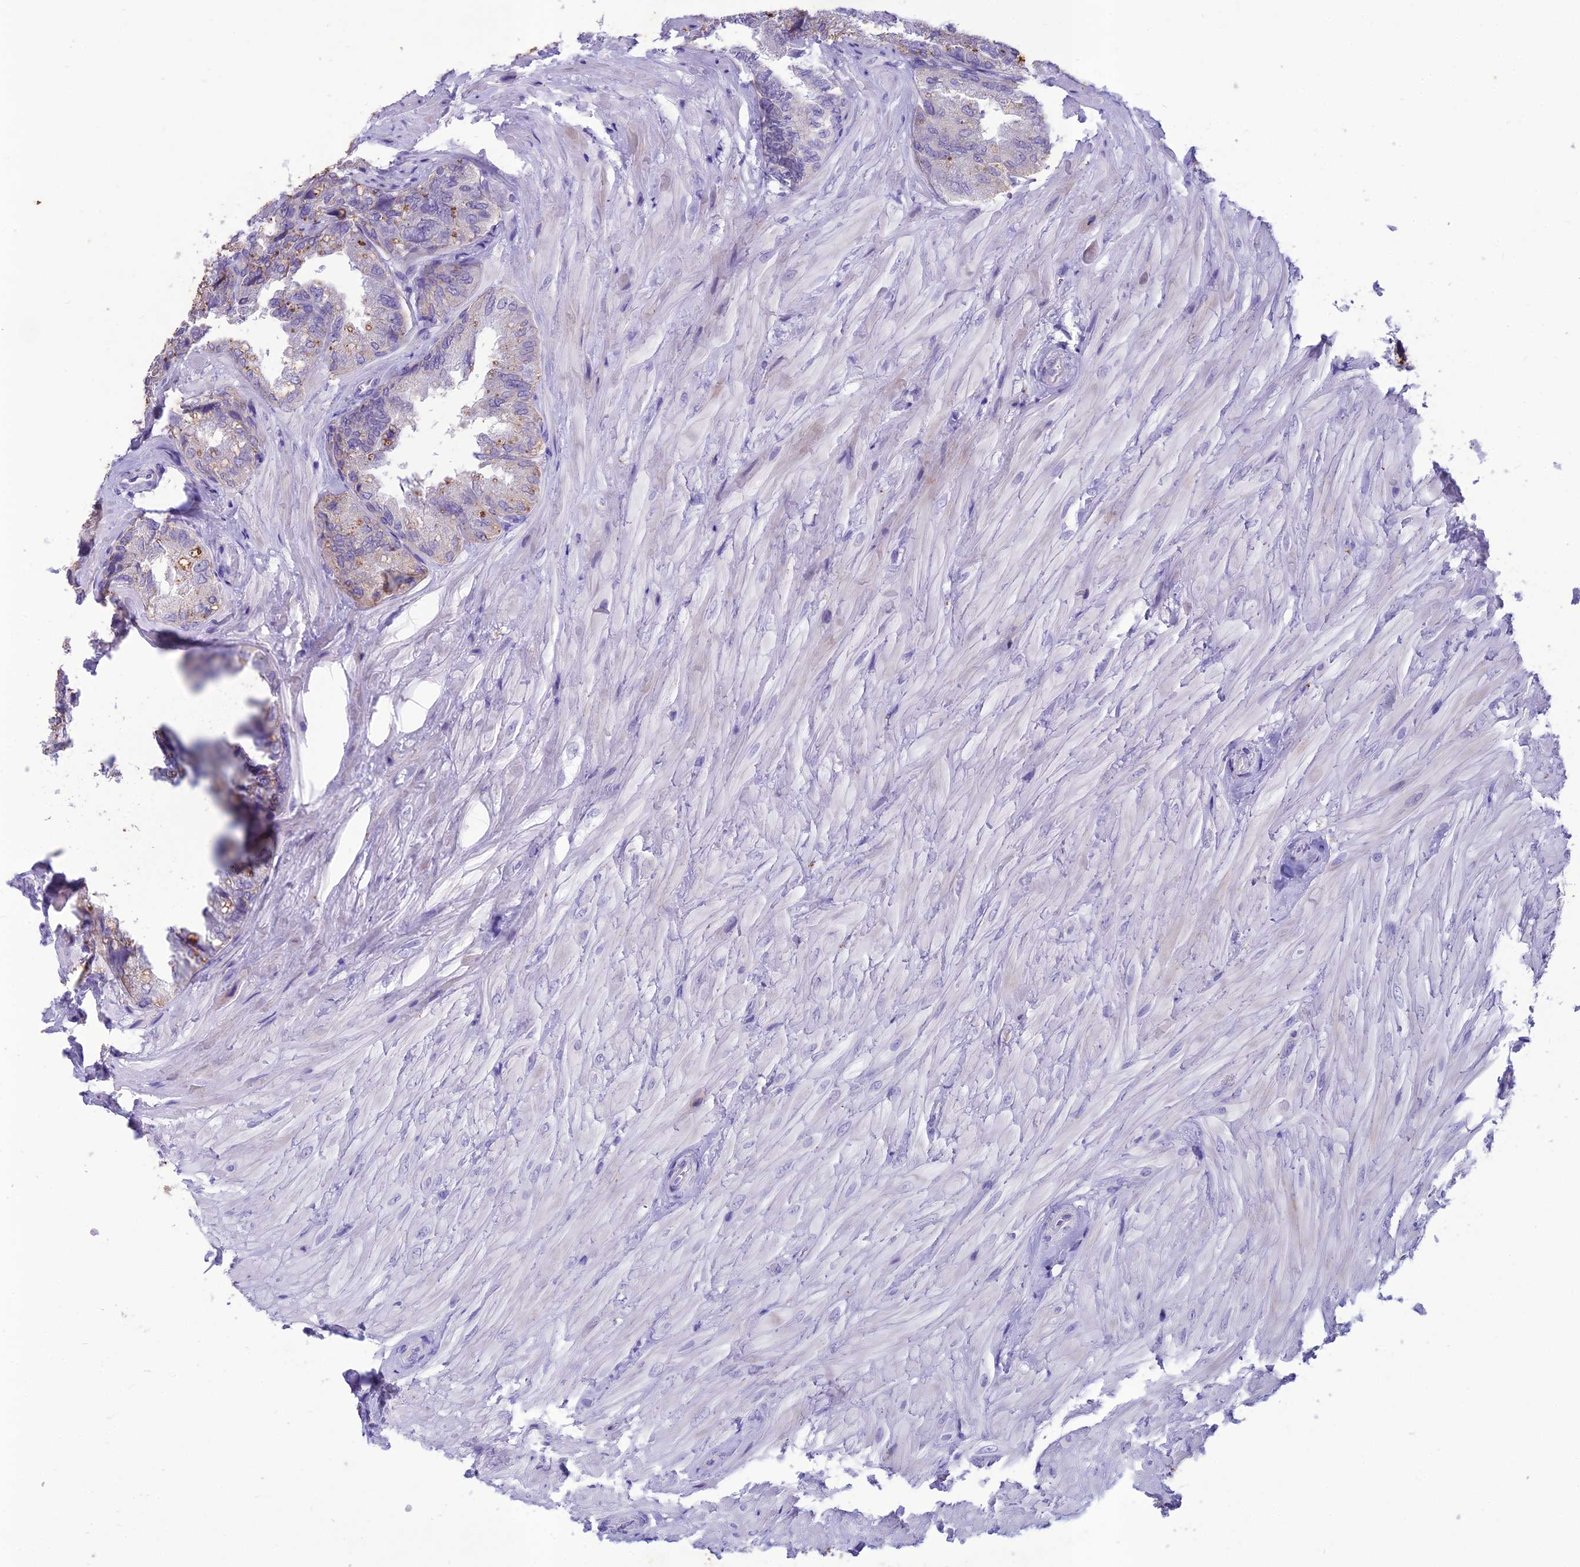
{"staining": {"intensity": "negative", "quantity": "none", "location": "none"}, "tissue": "seminal vesicle", "cell_type": "Glandular cells", "image_type": "normal", "snomed": [{"axis": "morphology", "description": "Normal tissue, NOS"}, {"axis": "topography", "description": "Prostate and seminal vesicle, NOS"}, {"axis": "topography", "description": "Prostate"}, {"axis": "topography", "description": "Seminal veicle"}], "caption": "Protein analysis of unremarkable seminal vesicle demonstrates no significant positivity in glandular cells. Nuclei are stained in blue.", "gene": "IFT172", "patient": {"sex": "male", "age": 67}}